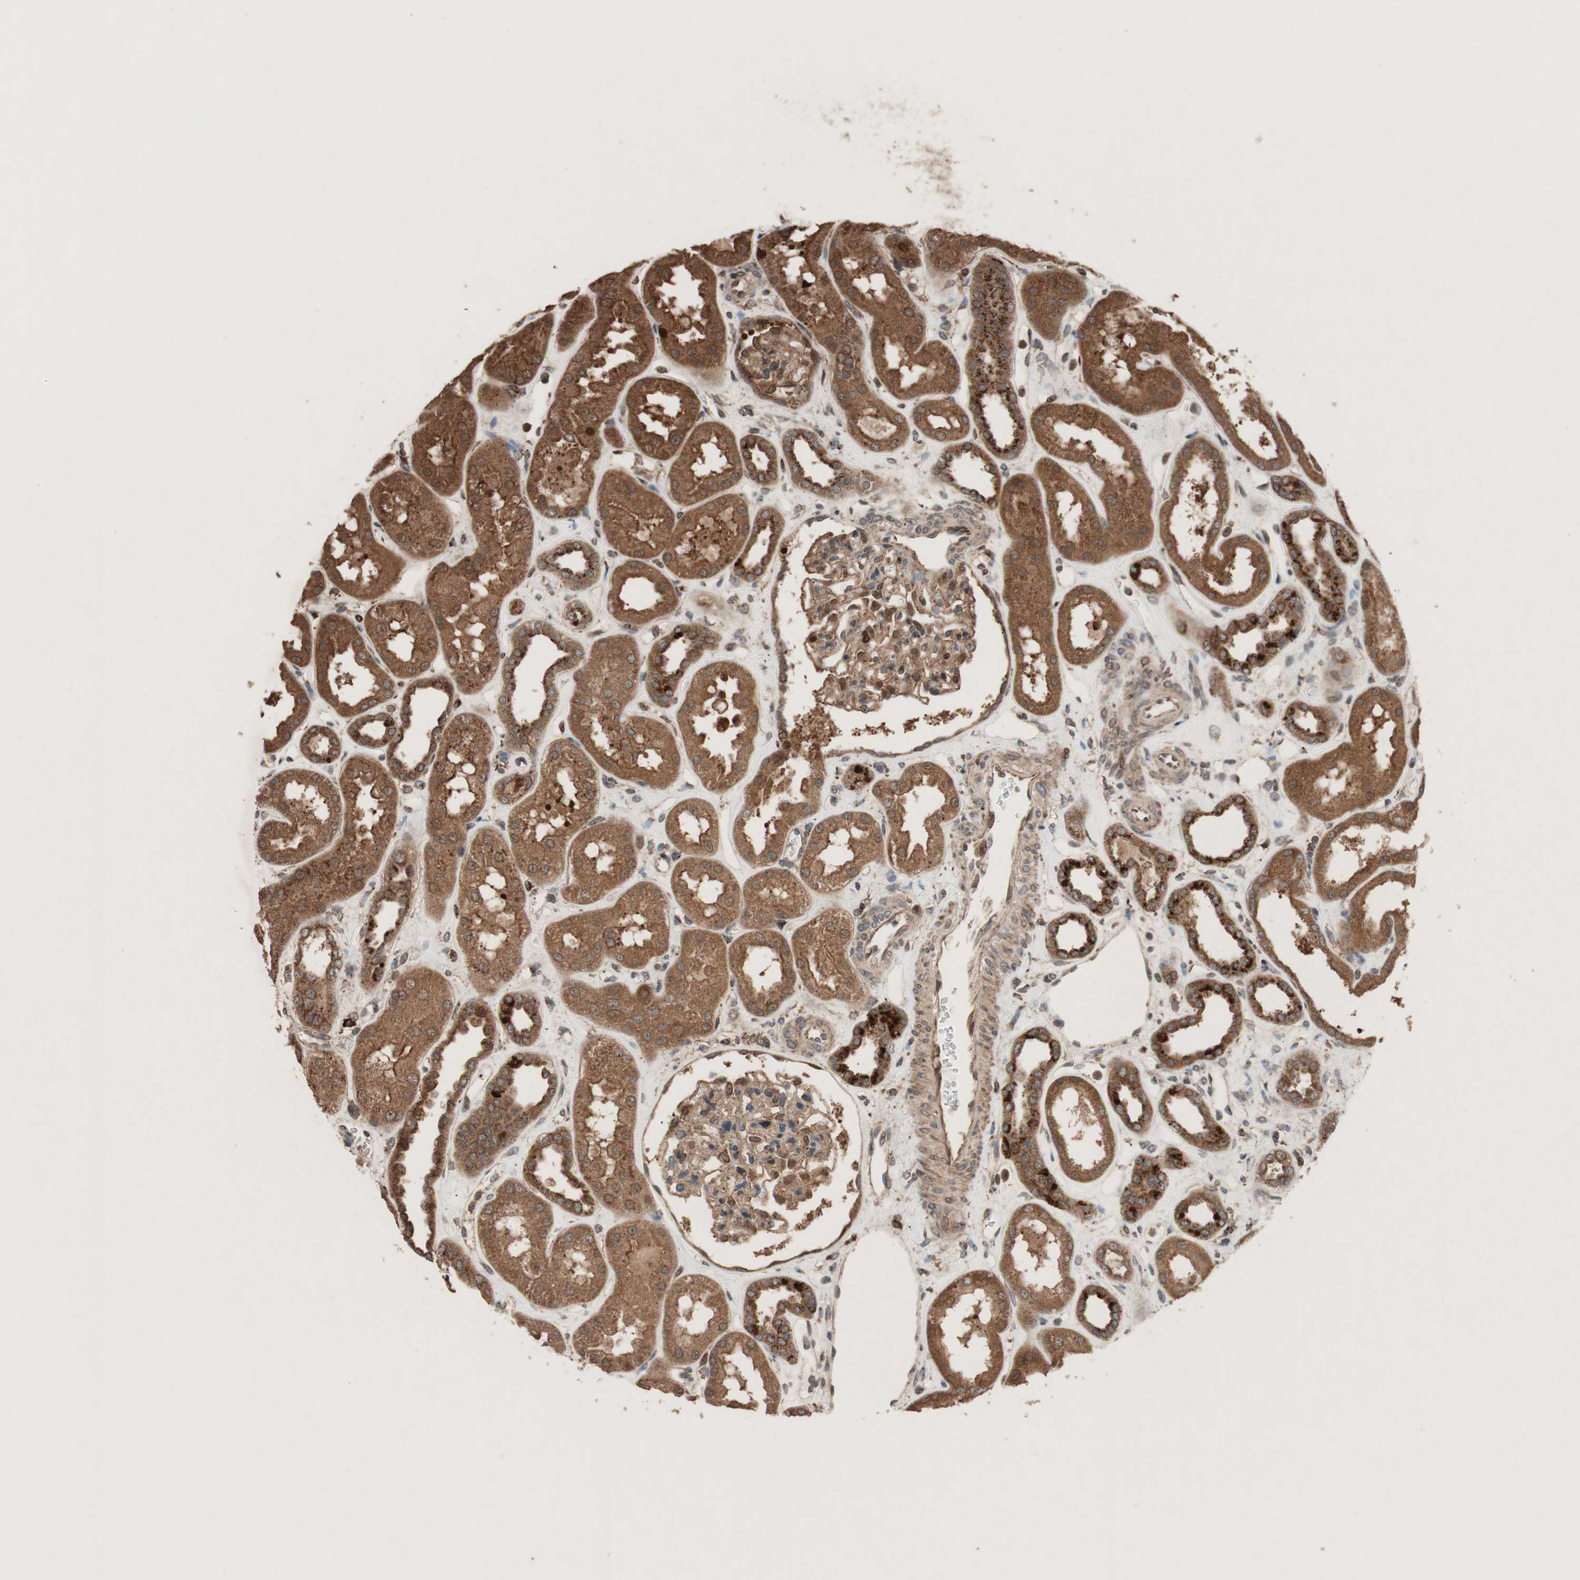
{"staining": {"intensity": "strong", "quantity": ">75%", "location": "cytoplasmic/membranous,nuclear"}, "tissue": "kidney", "cell_type": "Cells in glomeruli", "image_type": "normal", "snomed": [{"axis": "morphology", "description": "Normal tissue, NOS"}, {"axis": "topography", "description": "Kidney"}], "caption": "The histopathology image displays a brown stain indicating the presence of a protein in the cytoplasmic/membranous,nuclear of cells in glomeruli in kidney.", "gene": "RAB1A", "patient": {"sex": "male", "age": 59}}